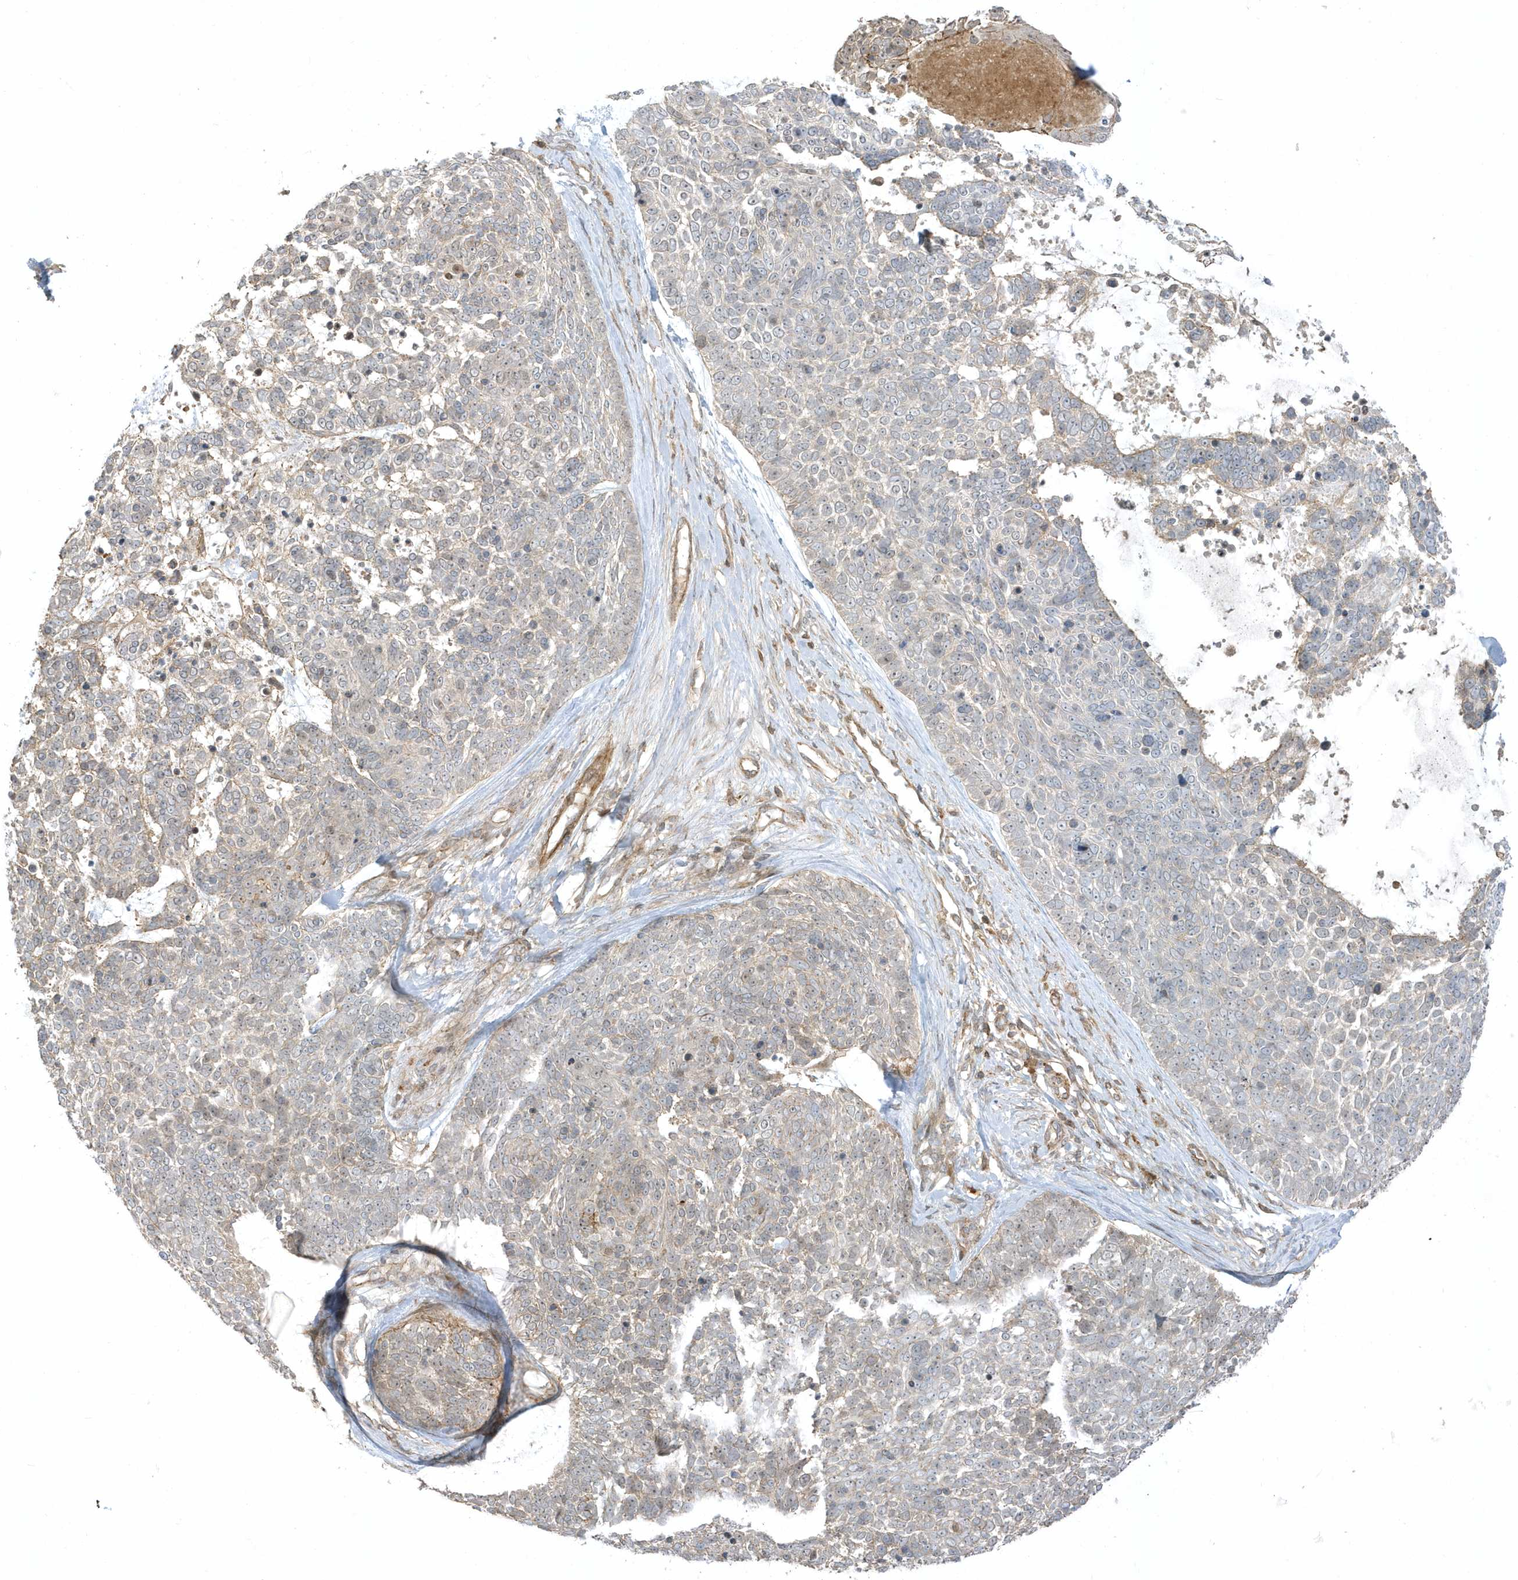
{"staining": {"intensity": "negative", "quantity": "none", "location": "none"}, "tissue": "skin cancer", "cell_type": "Tumor cells", "image_type": "cancer", "snomed": [{"axis": "morphology", "description": "Basal cell carcinoma"}, {"axis": "topography", "description": "Skin"}], "caption": "Skin cancer (basal cell carcinoma) stained for a protein using immunohistochemistry (IHC) demonstrates no expression tumor cells.", "gene": "ZBTB8A", "patient": {"sex": "female", "age": 81}}